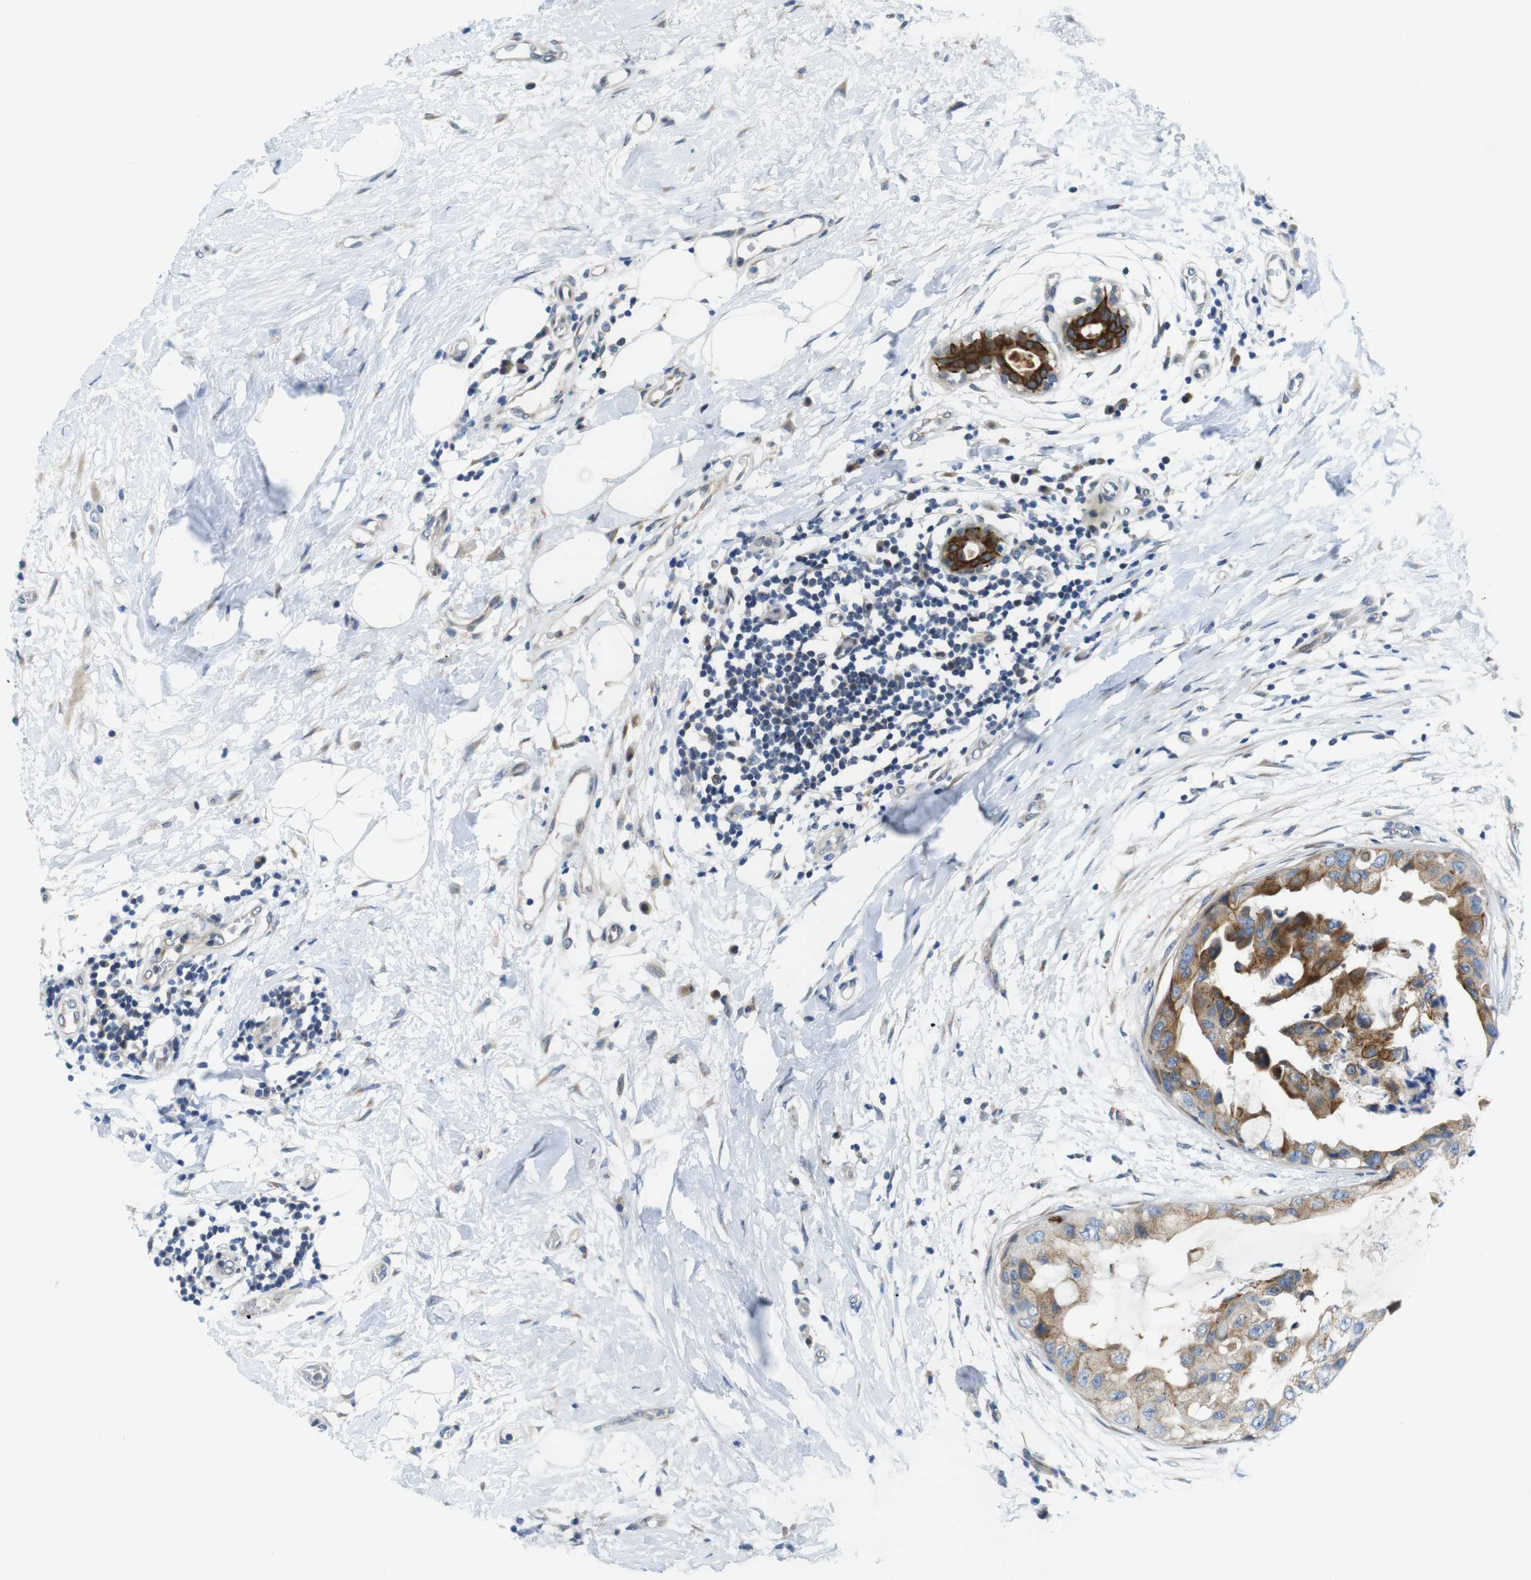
{"staining": {"intensity": "moderate", "quantity": "25%-75%", "location": "cytoplasmic/membranous"}, "tissue": "breast cancer", "cell_type": "Tumor cells", "image_type": "cancer", "snomed": [{"axis": "morphology", "description": "Duct carcinoma"}, {"axis": "topography", "description": "Breast"}], "caption": "Protein expression analysis of intraductal carcinoma (breast) exhibits moderate cytoplasmic/membranous positivity in about 25%-75% of tumor cells.", "gene": "ZDHHC3", "patient": {"sex": "female", "age": 40}}